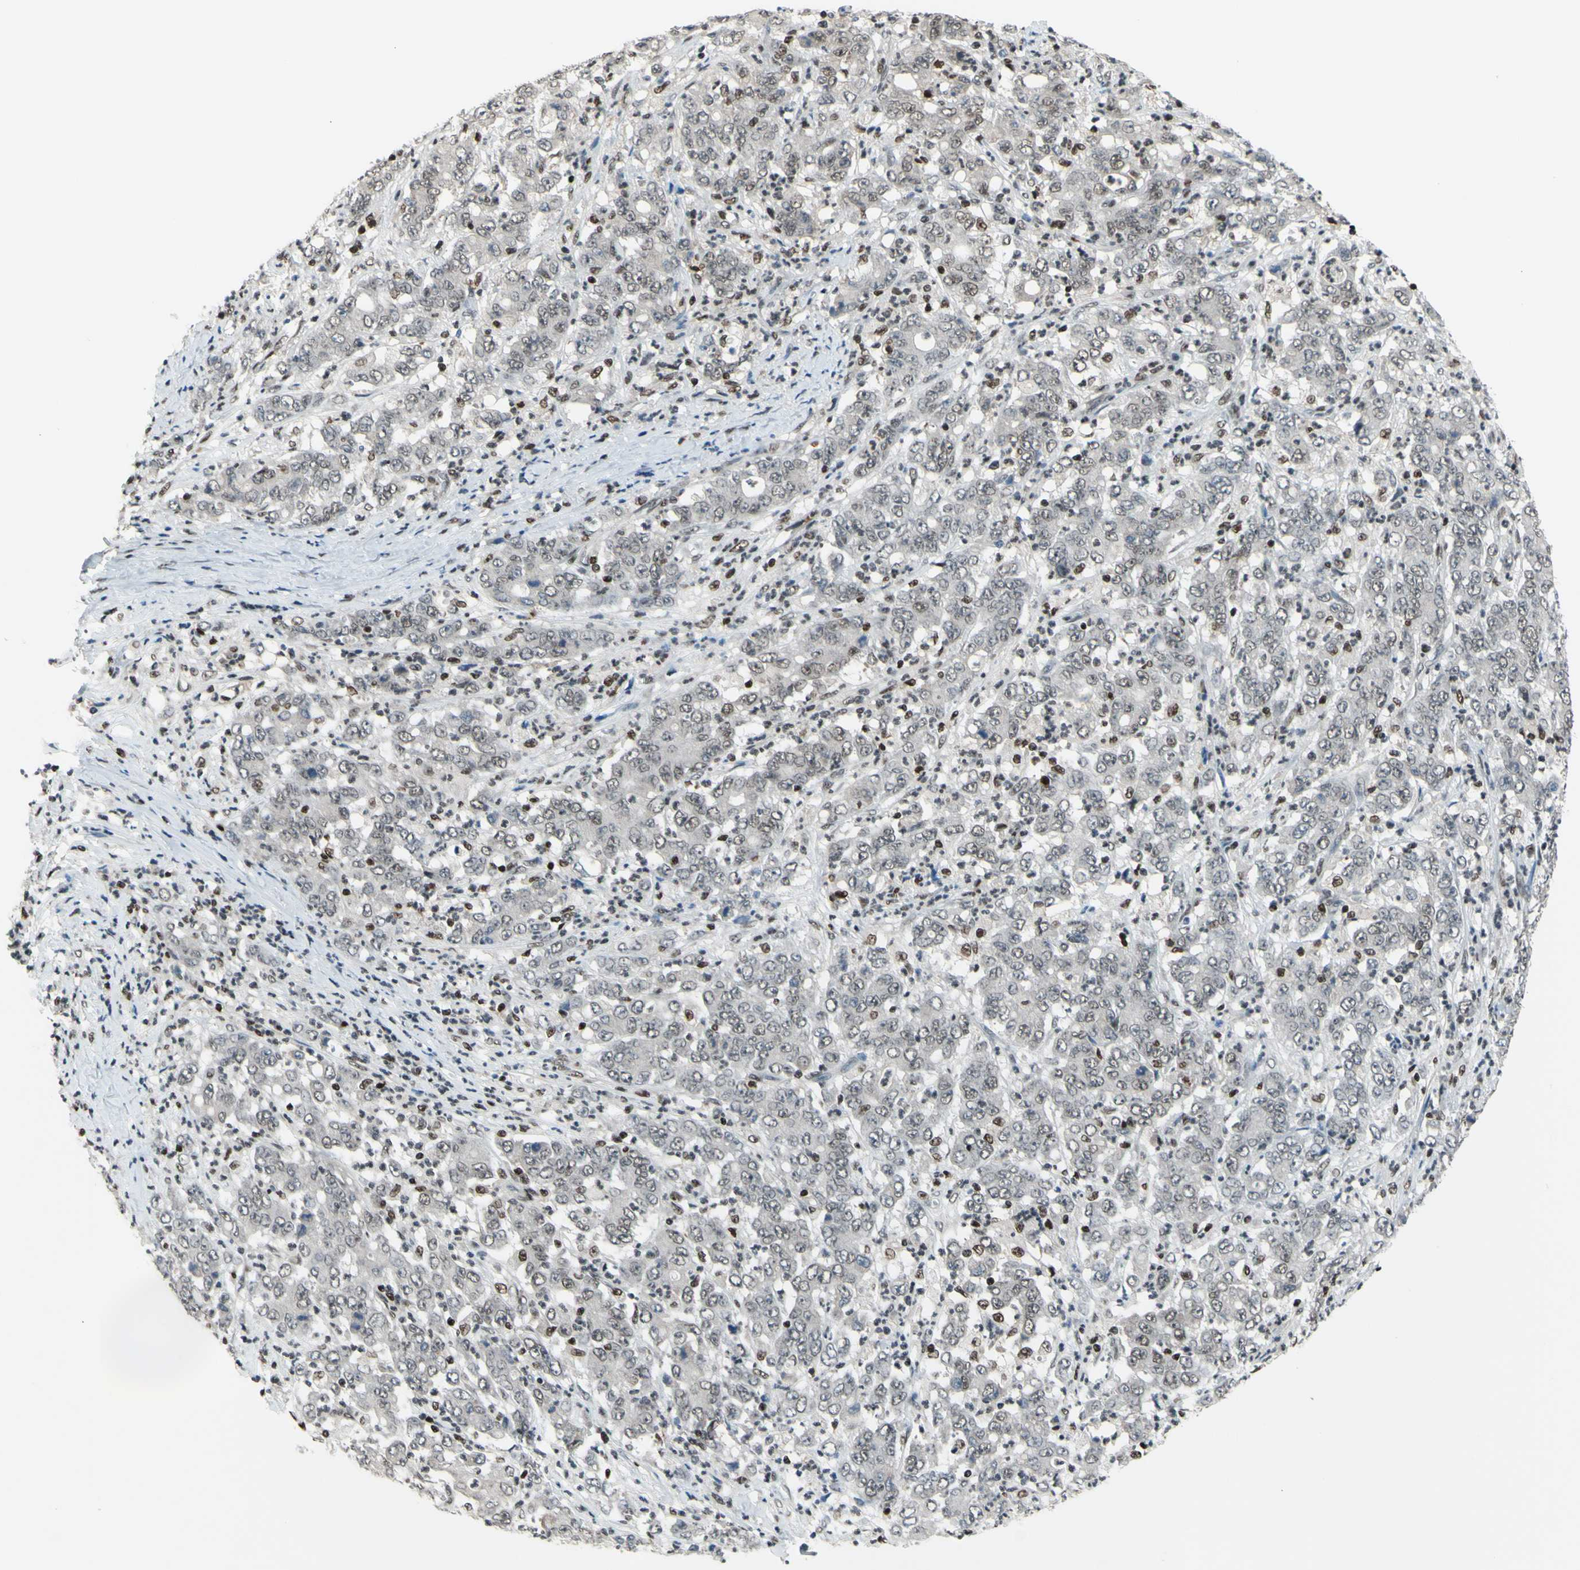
{"staining": {"intensity": "negative", "quantity": "none", "location": "none"}, "tissue": "stomach cancer", "cell_type": "Tumor cells", "image_type": "cancer", "snomed": [{"axis": "morphology", "description": "Adenocarcinoma, NOS"}, {"axis": "topography", "description": "Stomach, lower"}], "caption": "Human adenocarcinoma (stomach) stained for a protein using IHC reveals no expression in tumor cells.", "gene": "FKBP5", "patient": {"sex": "female", "age": 71}}